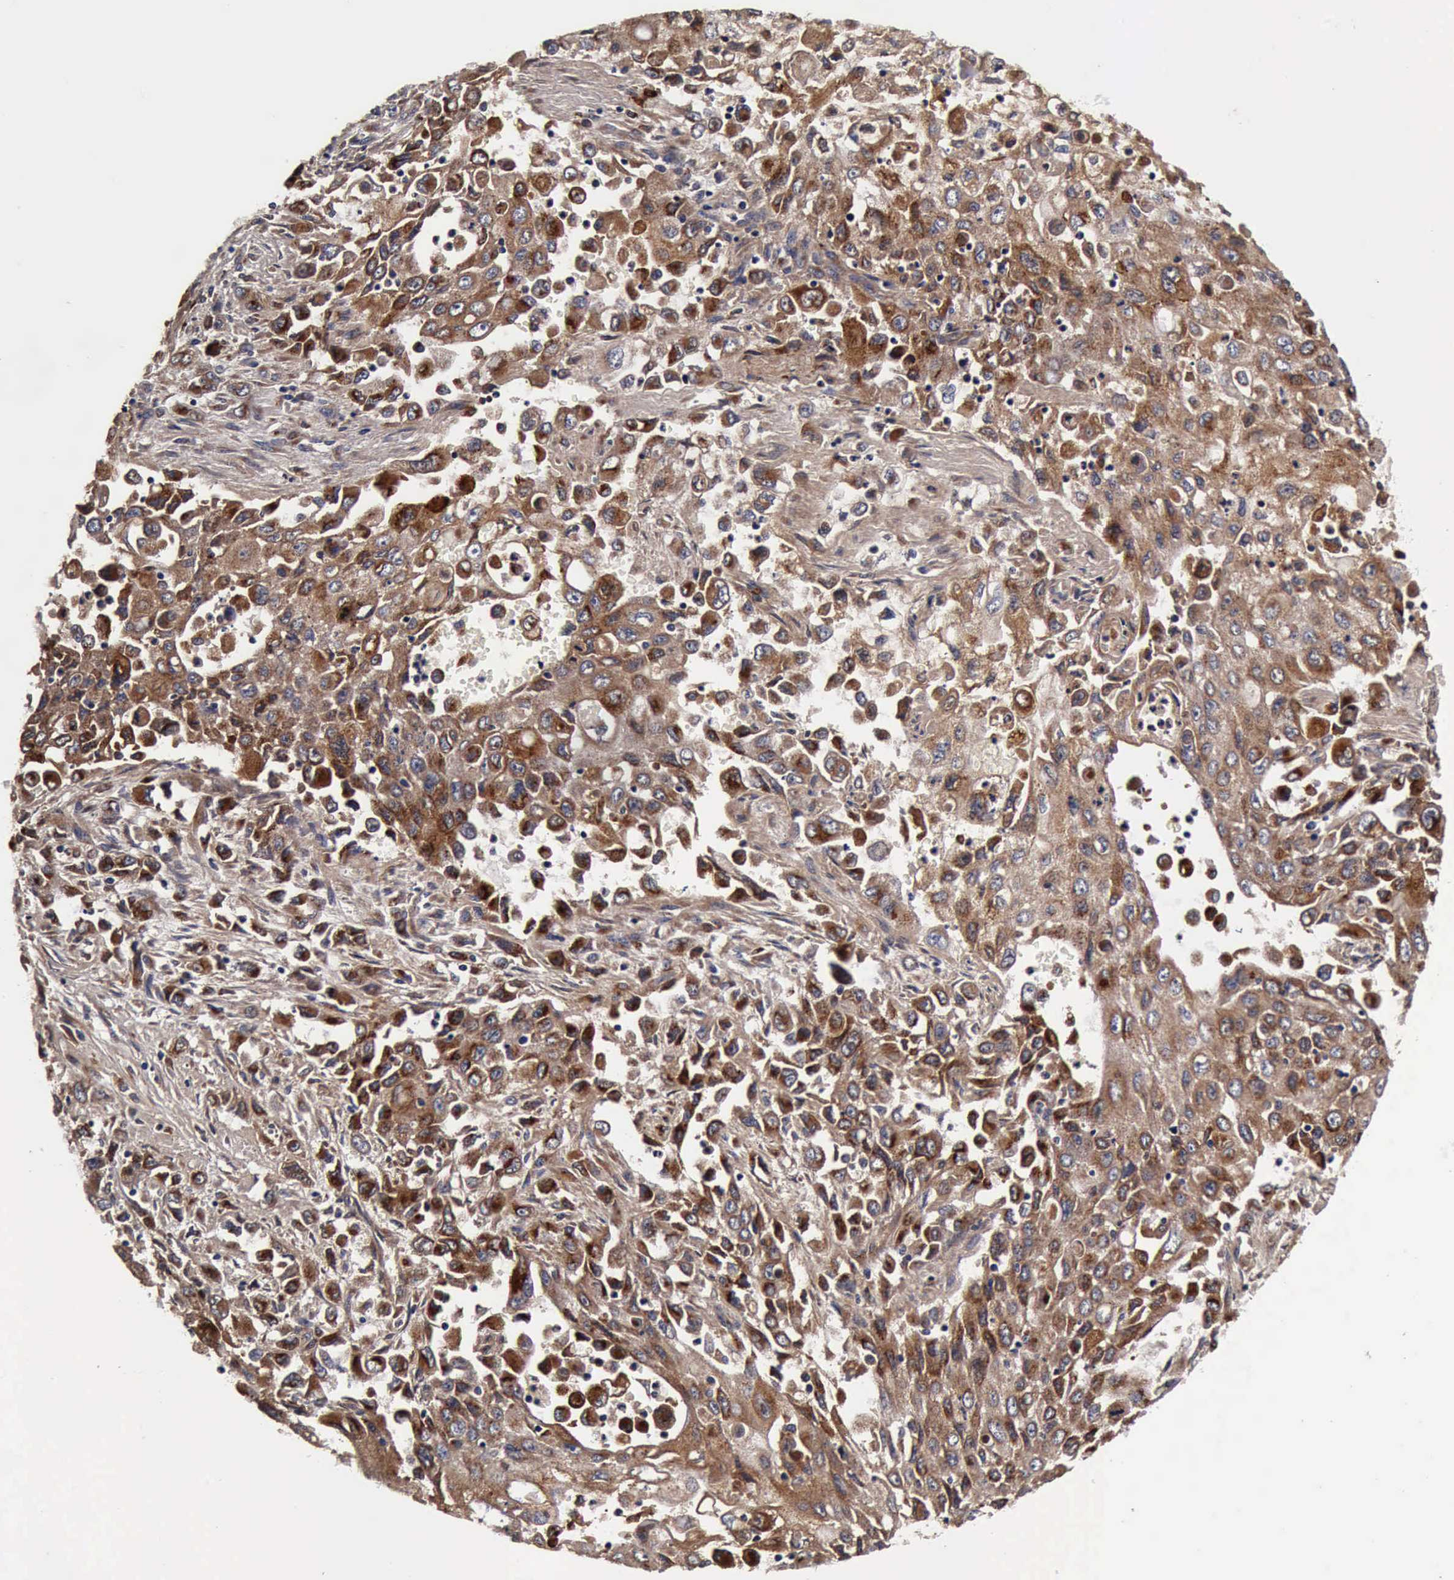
{"staining": {"intensity": "strong", "quantity": ">75%", "location": "cytoplasmic/membranous"}, "tissue": "pancreatic cancer", "cell_type": "Tumor cells", "image_type": "cancer", "snomed": [{"axis": "morphology", "description": "Adenocarcinoma, NOS"}, {"axis": "topography", "description": "Pancreas"}], "caption": "Immunohistochemistry (DAB (3,3'-diaminobenzidine)) staining of human pancreatic cancer exhibits strong cytoplasmic/membranous protein positivity in about >75% of tumor cells.", "gene": "CST3", "patient": {"sex": "male", "age": 70}}